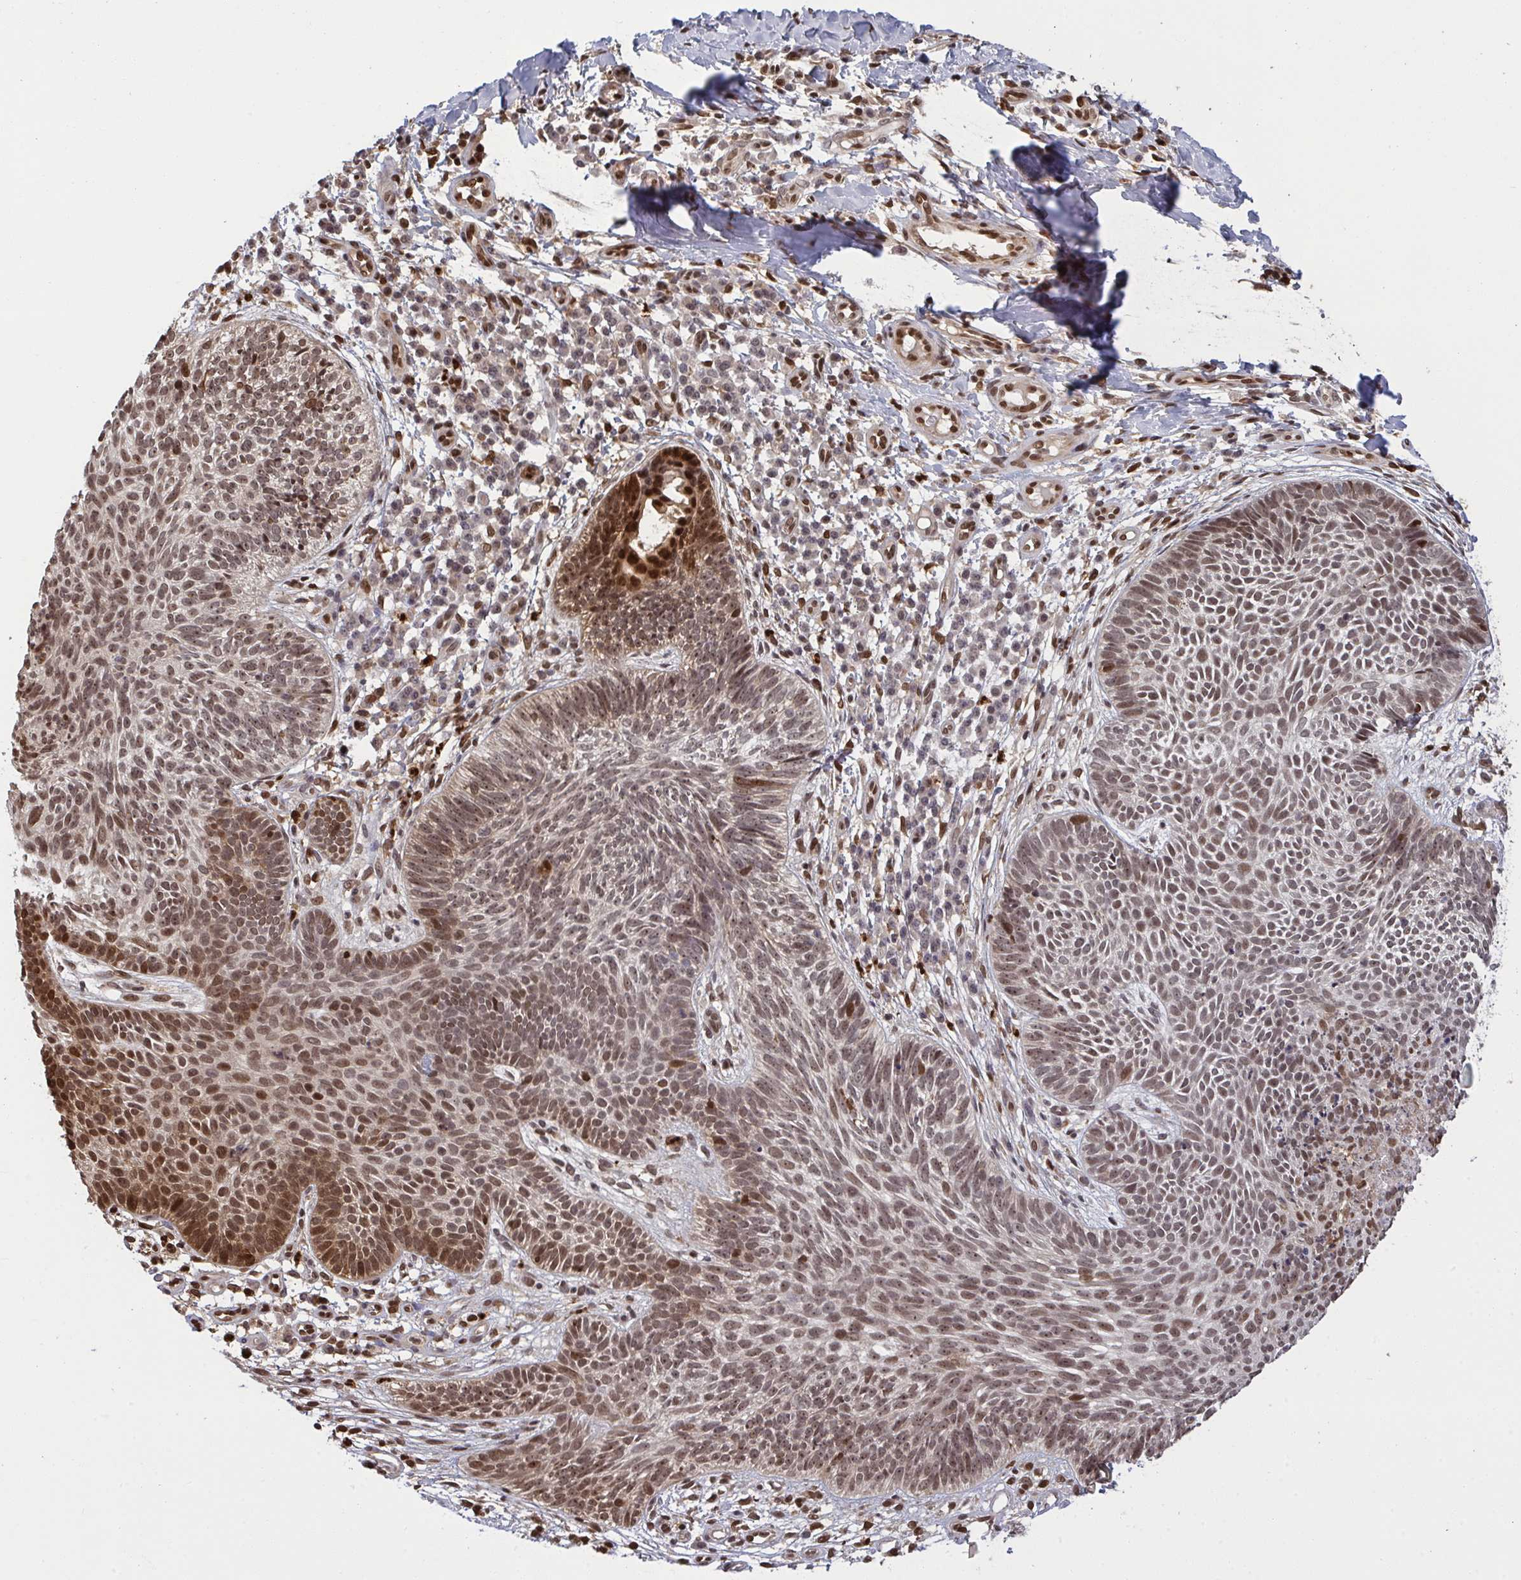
{"staining": {"intensity": "moderate", "quantity": ">75%", "location": "nuclear"}, "tissue": "skin cancer", "cell_type": "Tumor cells", "image_type": "cancer", "snomed": [{"axis": "morphology", "description": "Basal cell carcinoma"}, {"axis": "topography", "description": "Skin"}, {"axis": "topography", "description": "Skin of leg"}], "caption": "DAB (3,3'-diaminobenzidine) immunohistochemical staining of skin cancer (basal cell carcinoma) displays moderate nuclear protein expression in about >75% of tumor cells. Immunohistochemistry (ihc) stains the protein of interest in brown and the nuclei are stained blue.", "gene": "UXT", "patient": {"sex": "female", "age": 87}}